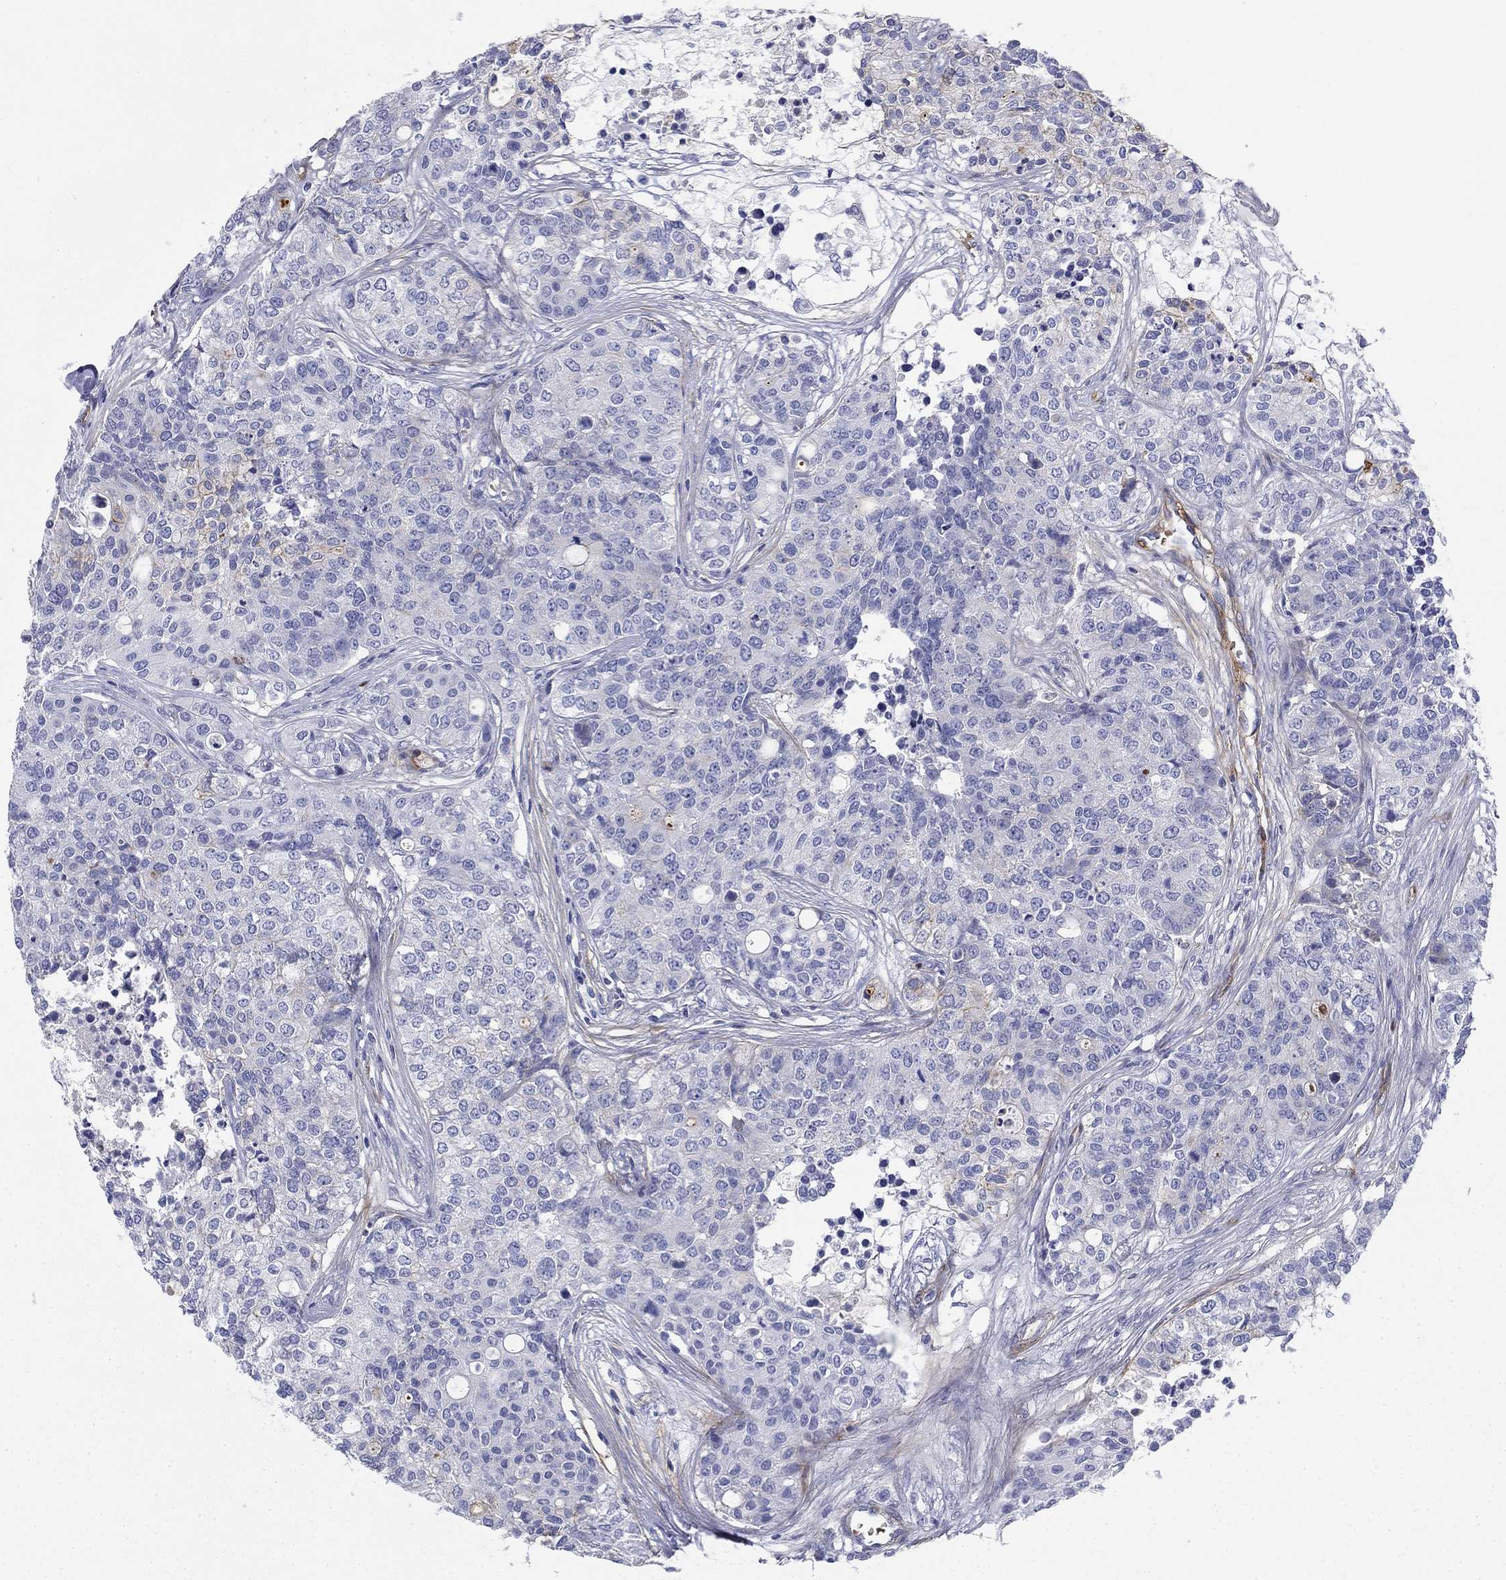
{"staining": {"intensity": "negative", "quantity": "none", "location": "none"}, "tissue": "carcinoid", "cell_type": "Tumor cells", "image_type": "cancer", "snomed": [{"axis": "morphology", "description": "Carcinoid, malignant, NOS"}, {"axis": "topography", "description": "Colon"}], "caption": "This micrograph is of carcinoid (malignant) stained with immunohistochemistry to label a protein in brown with the nuclei are counter-stained blue. There is no staining in tumor cells.", "gene": "GPC1", "patient": {"sex": "male", "age": 81}}